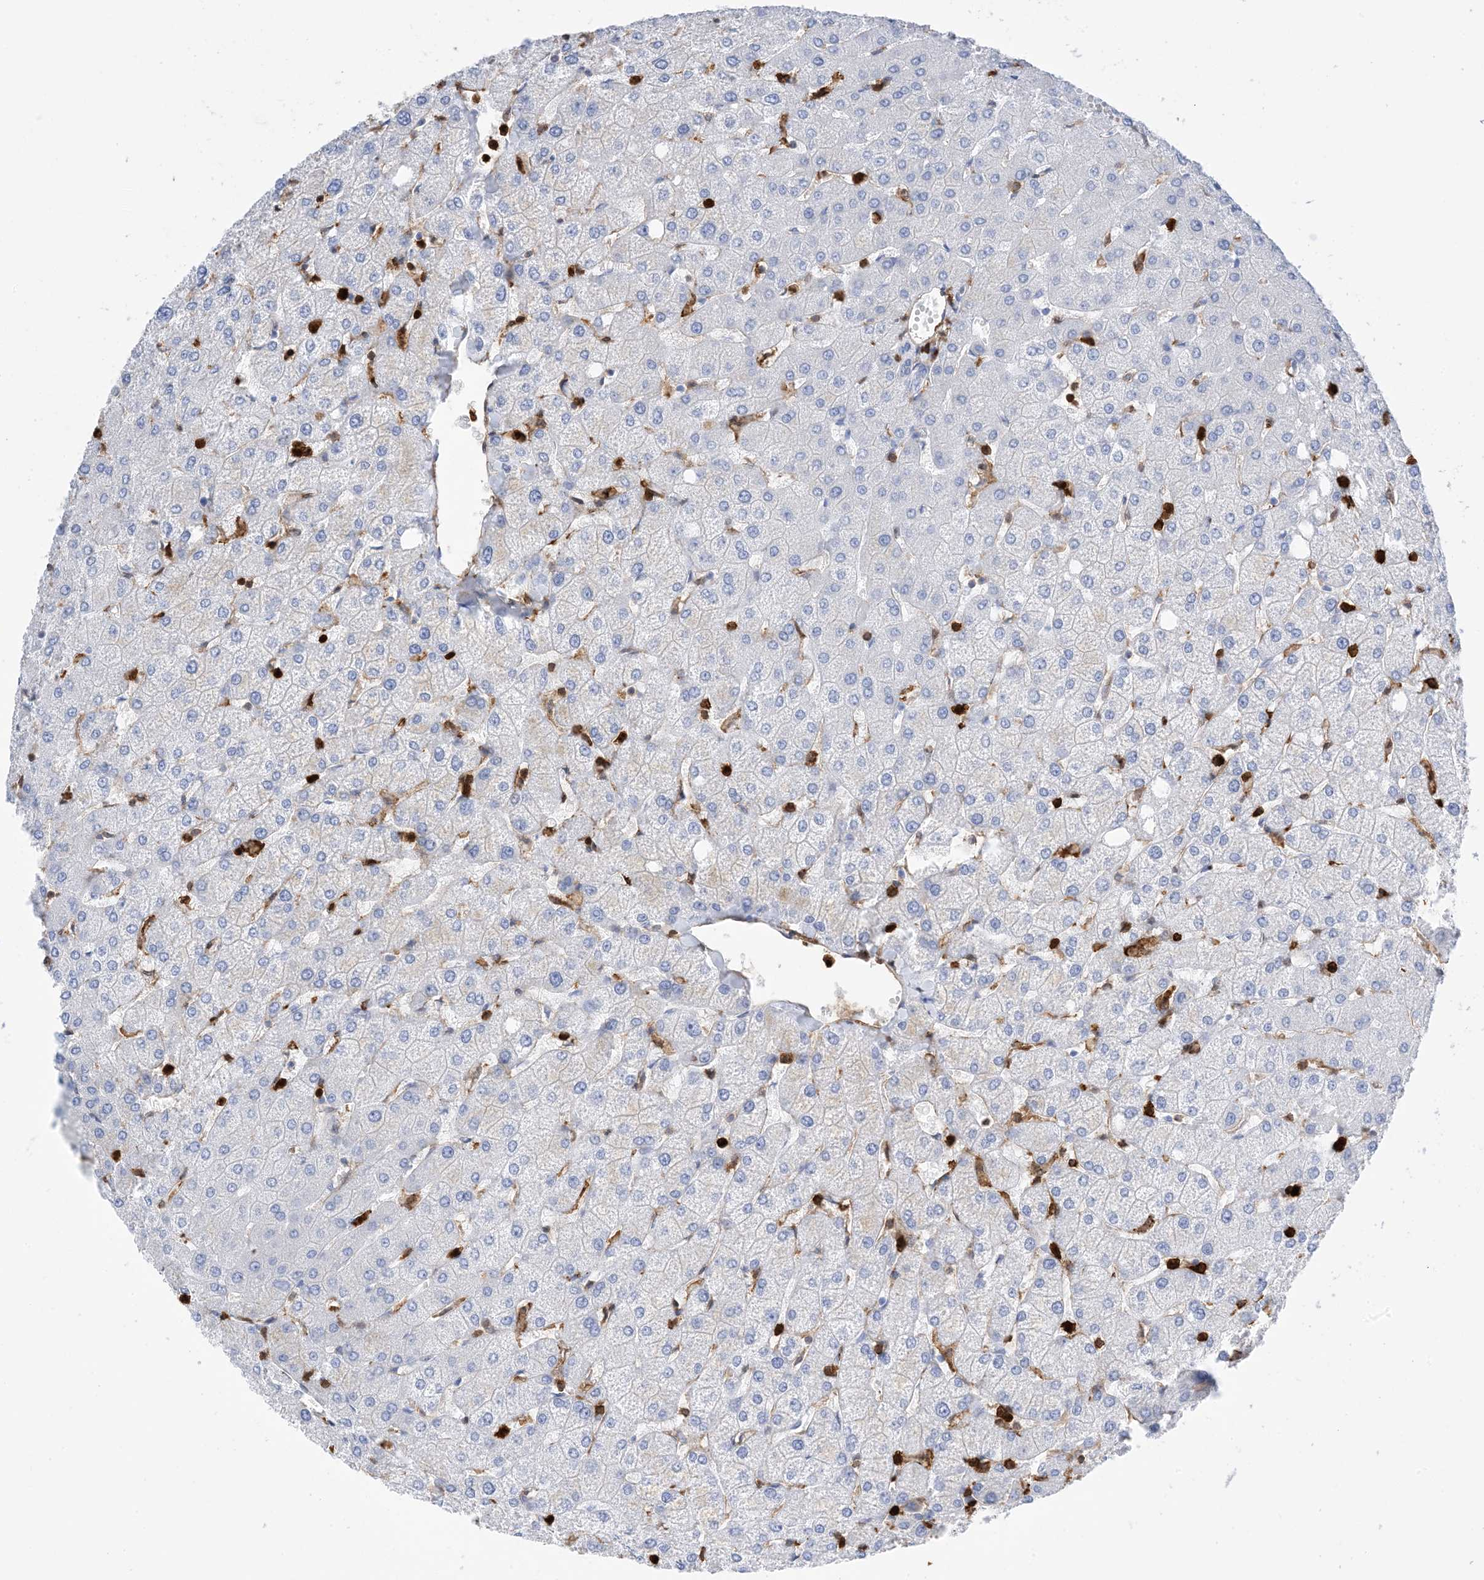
{"staining": {"intensity": "negative", "quantity": "none", "location": "none"}, "tissue": "liver", "cell_type": "Cholangiocytes", "image_type": "normal", "snomed": [{"axis": "morphology", "description": "Normal tissue, NOS"}, {"axis": "topography", "description": "Liver"}], "caption": "The histopathology image shows no staining of cholangiocytes in unremarkable liver. (Brightfield microscopy of DAB IHC at high magnification).", "gene": "ANXA1", "patient": {"sex": "female", "age": 54}}